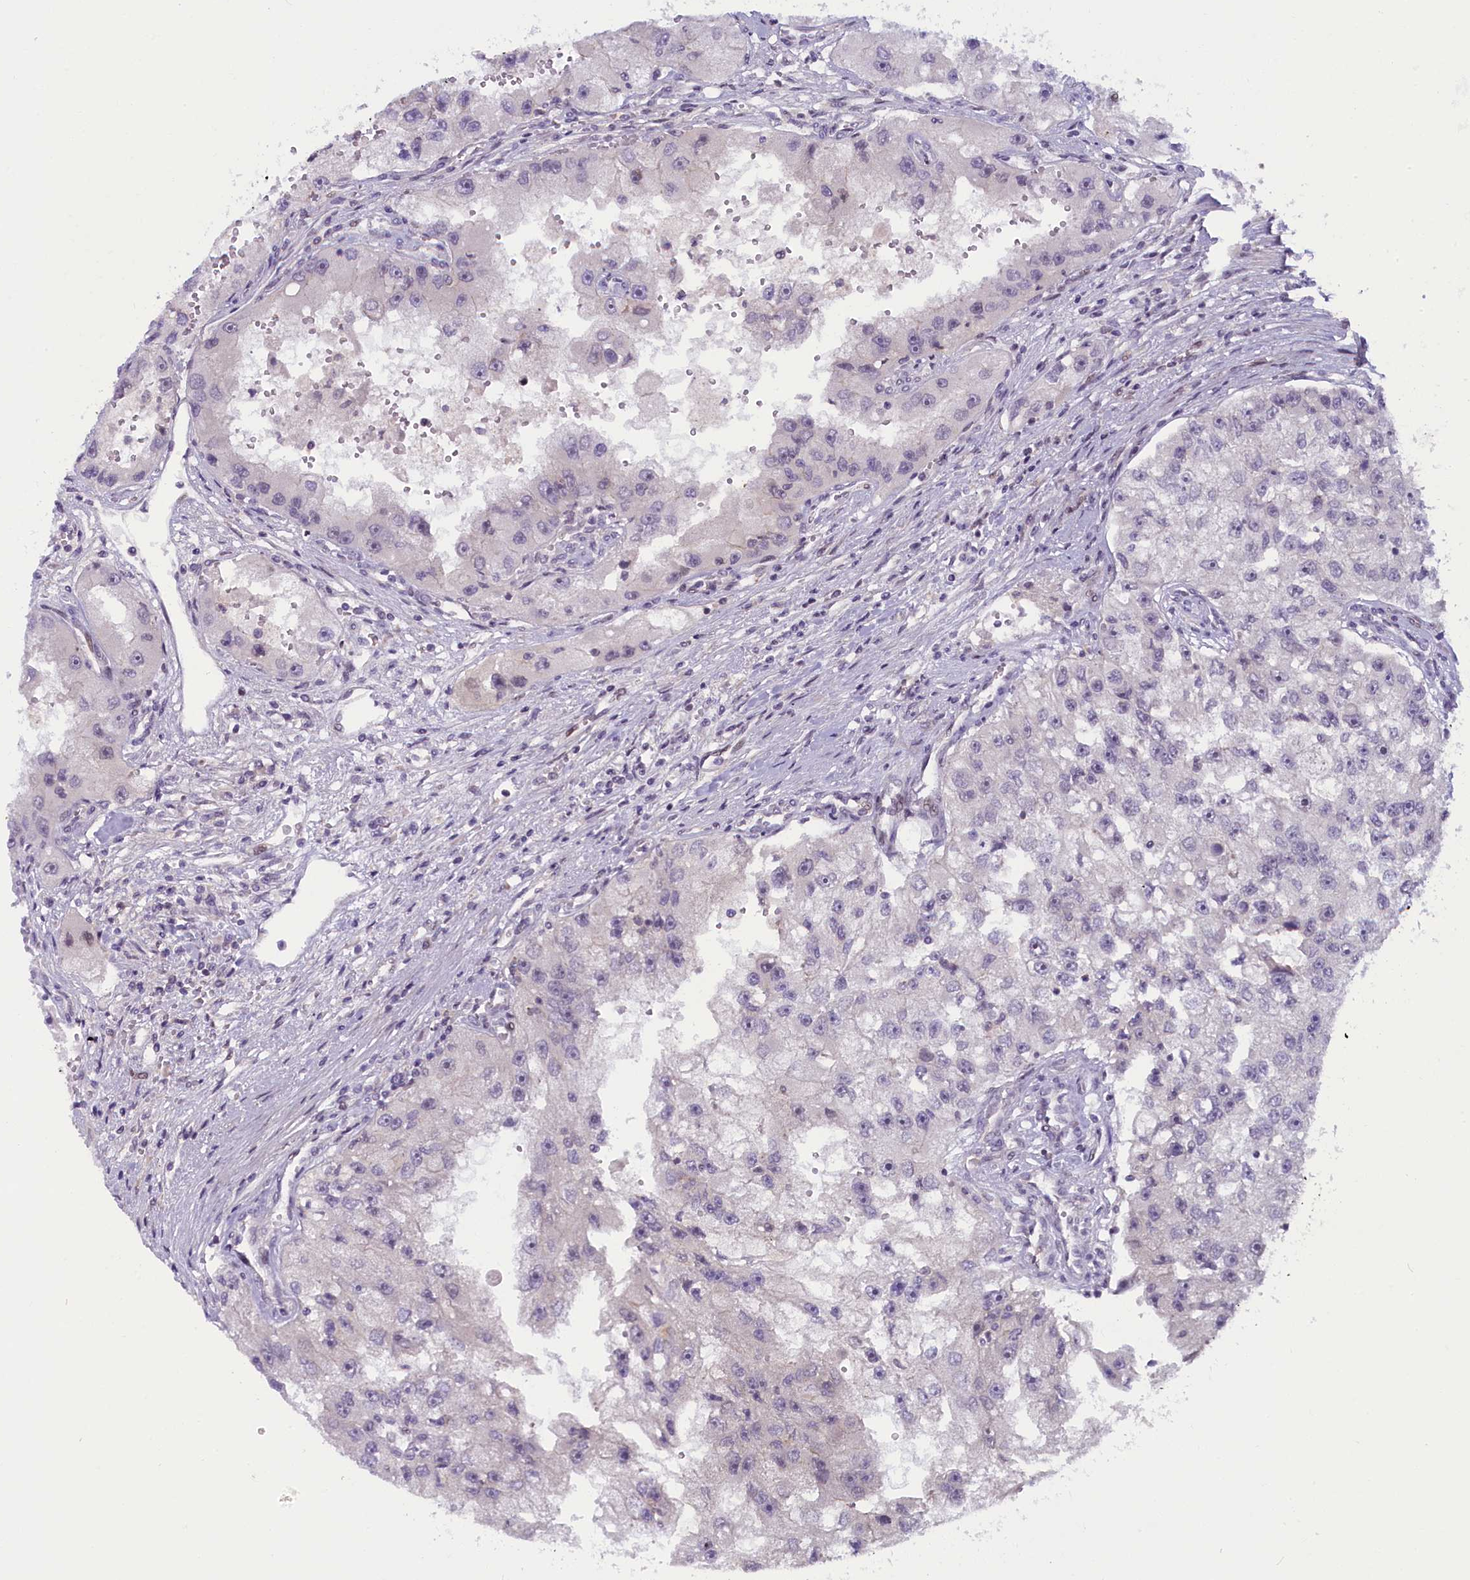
{"staining": {"intensity": "negative", "quantity": "none", "location": "none"}, "tissue": "renal cancer", "cell_type": "Tumor cells", "image_type": "cancer", "snomed": [{"axis": "morphology", "description": "Adenocarcinoma, NOS"}, {"axis": "topography", "description": "Kidney"}], "caption": "There is no significant staining in tumor cells of renal adenocarcinoma.", "gene": "CCL23", "patient": {"sex": "male", "age": 63}}